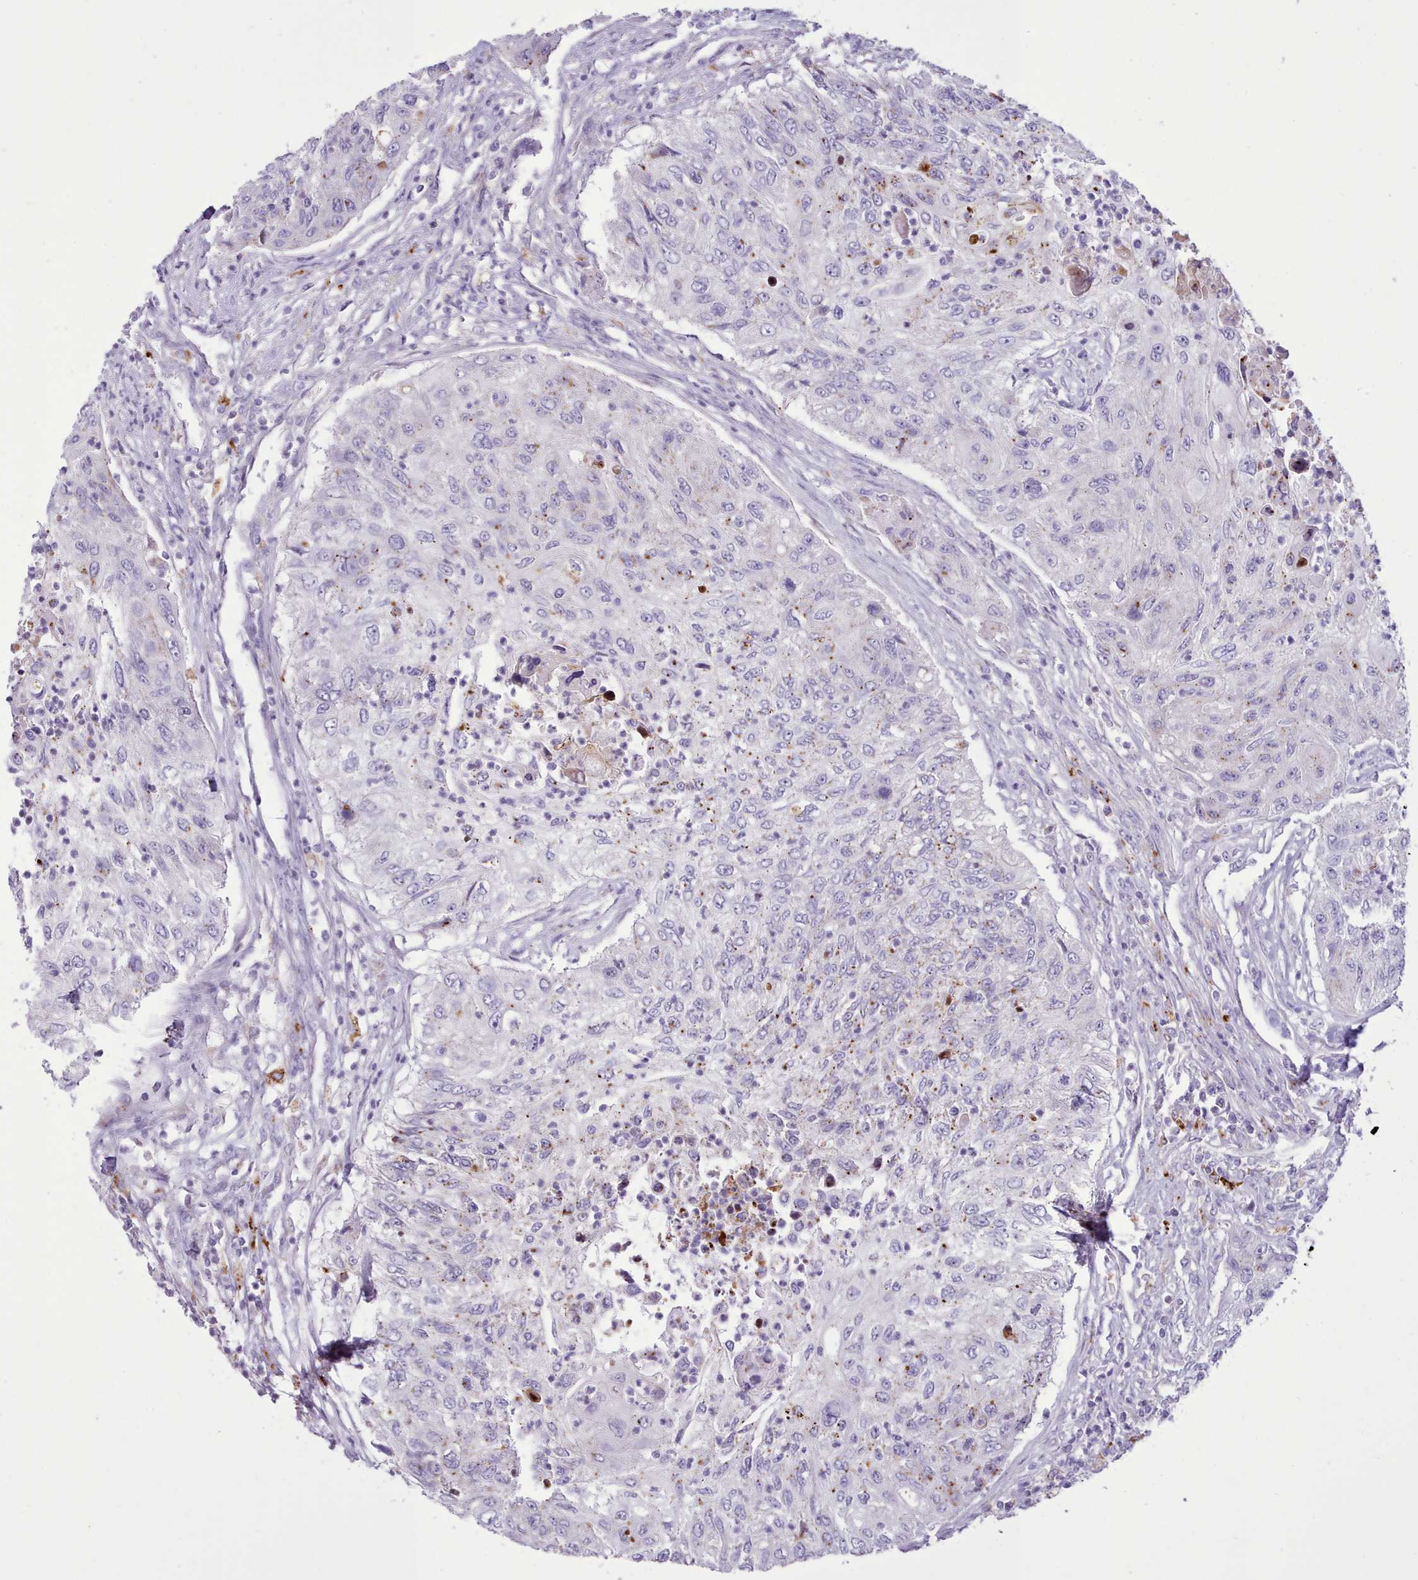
{"staining": {"intensity": "negative", "quantity": "none", "location": "none"}, "tissue": "urothelial cancer", "cell_type": "Tumor cells", "image_type": "cancer", "snomed": [{"axis": "morphology", "description": "Urothelial carcinoma, High grade"}, {"axis": "topography", "description": "Urinary bladder"}], "caption": "Image shows no protein expression in tumor cells of urothelial cancer tissue.", "gene": "SRD5A1", "patient": {"sex": "female", "age": 60}}